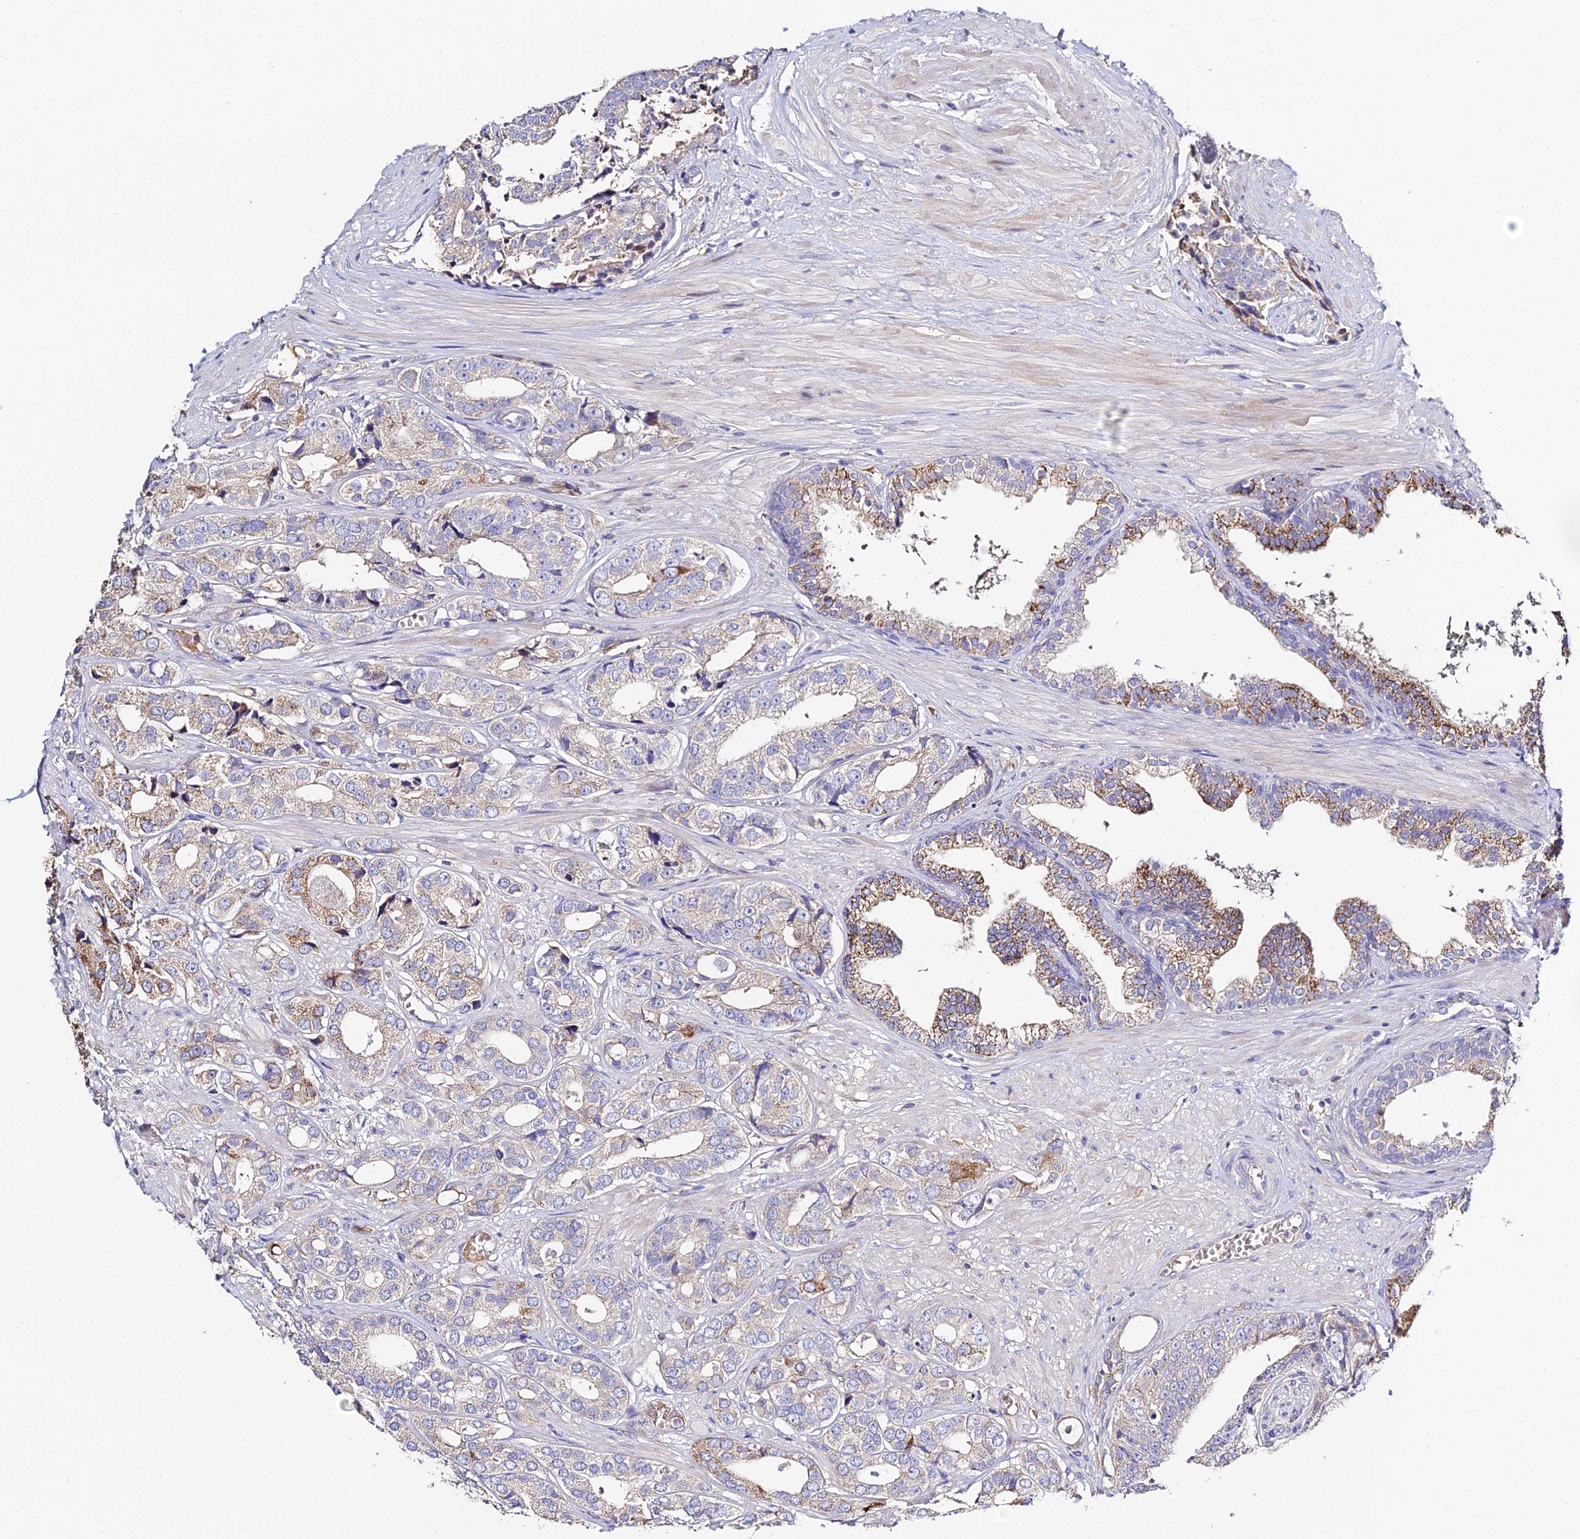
{"staining": {"intensity": "moderate", "quantity": "<25%", "location": "cytoplasmic/membranous"}, "tissue": "prostate cancer", "cell_type": "Tumor cells", "image_type": "cancer", "snomed": [{"axis": "morphology", "description": "Adenocarcinoma, High grade"}, {"axis": "topography", "description": "Prostate"}], "caption": "Immunohistochemical staining of prostate cancer (high-grade adenocarcinoma) demonstrates low levels of moderate cytoplasmic/membranous protein staining in approximately <25% of tumor cells. (Brightfield microscopy of DAB IHC at high magnification).", "gene": "SCX", "patient": {"sex": "male", "age": 71}}